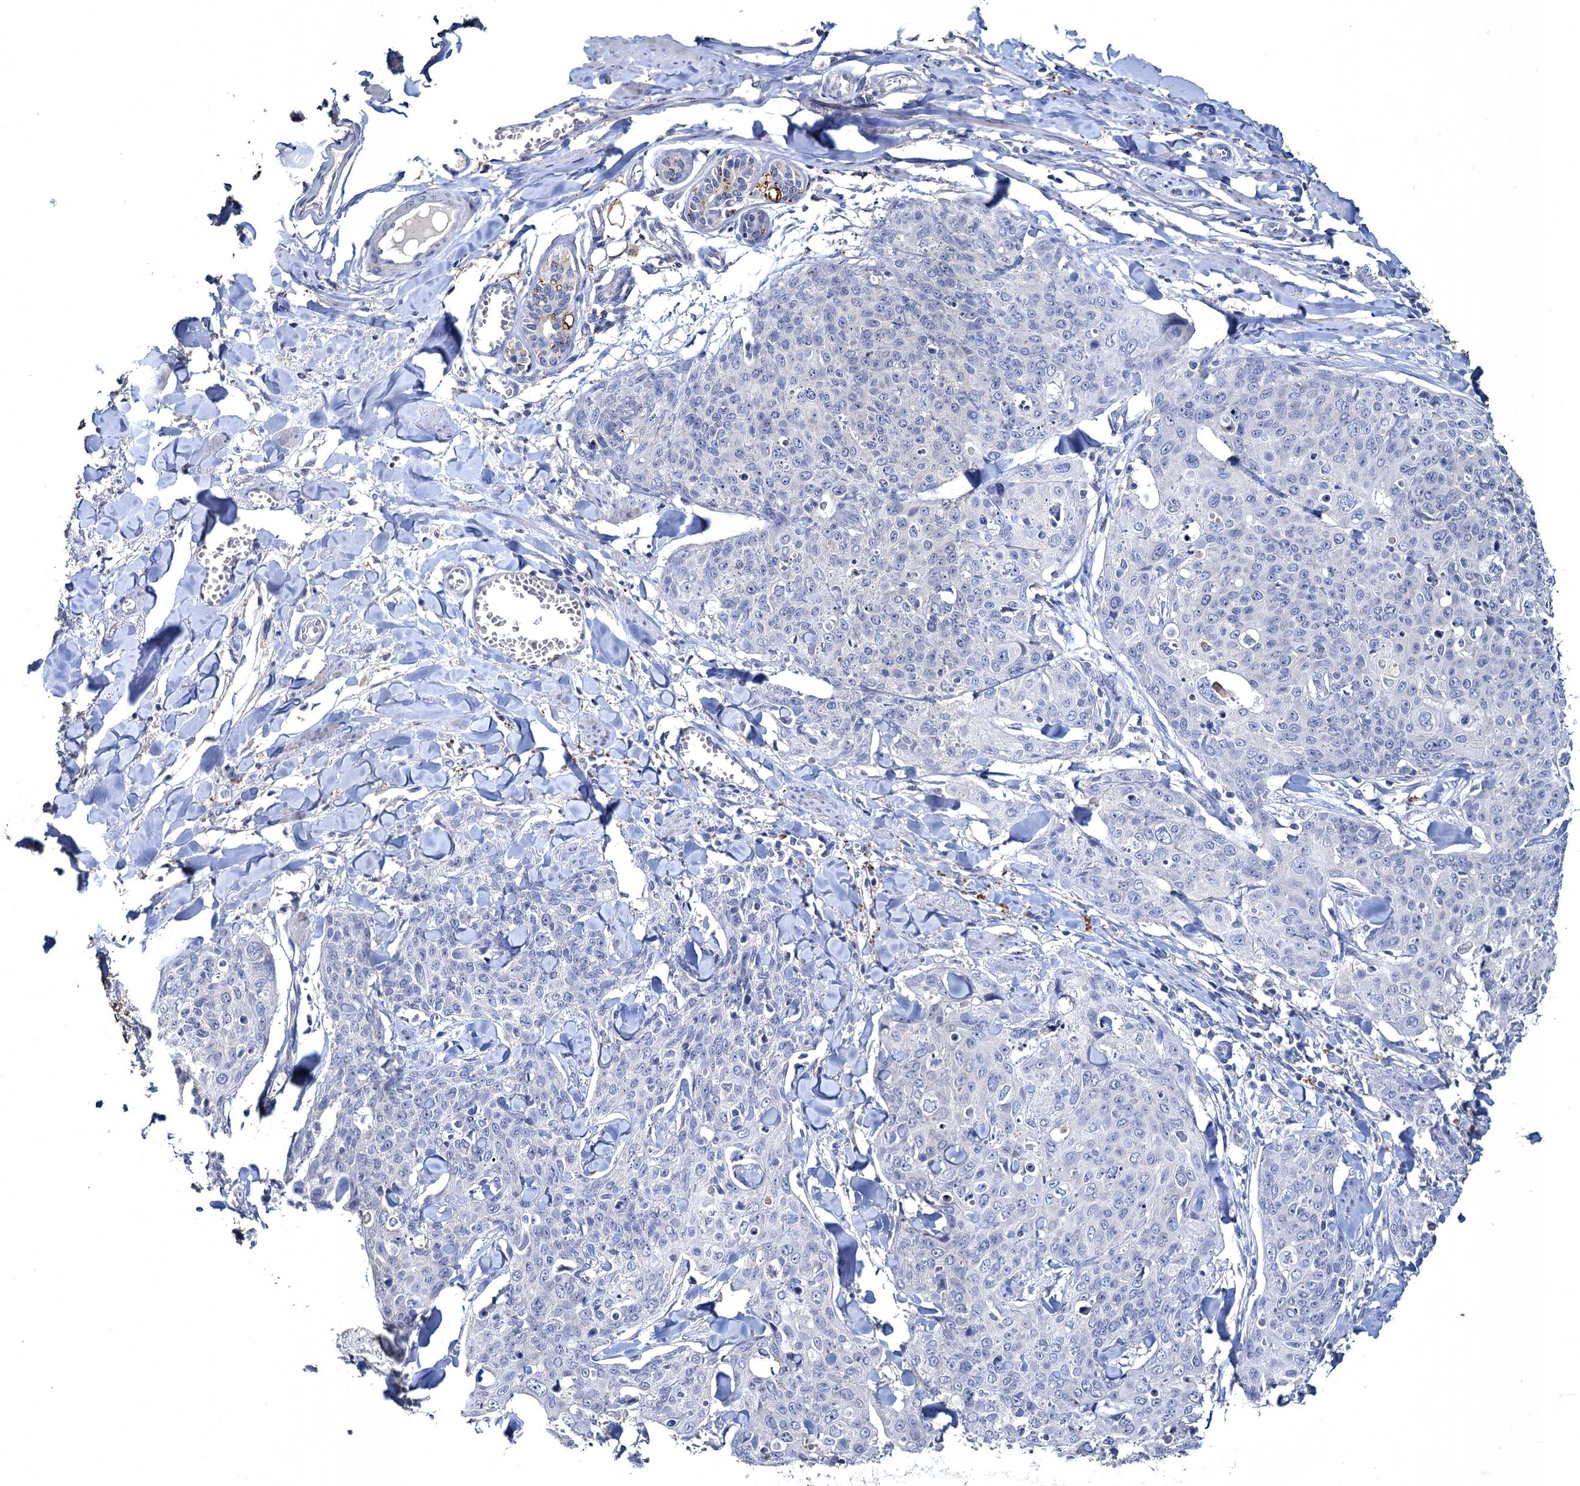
{"staining": {"intensity": "negative", "quantity": "none", "location": "none"}, "tissue": "skin cancer", "cell_type": "Tumor cells", "image_type": "cancer", "snomed": [{"axis": "morphology", "description": "Squamous cell carcinoma, NOS"}, {"axis": "topography", "description": "Skin"}, {"axis": "topography", "description": "Vulva"}], "caption": "Immunohistochemical staining of squamous cell carcinoma (skin) displays no significant staining in tumor cells.", "gene": "ATP9A", "patient": {"sex": "female", "age": 85}}